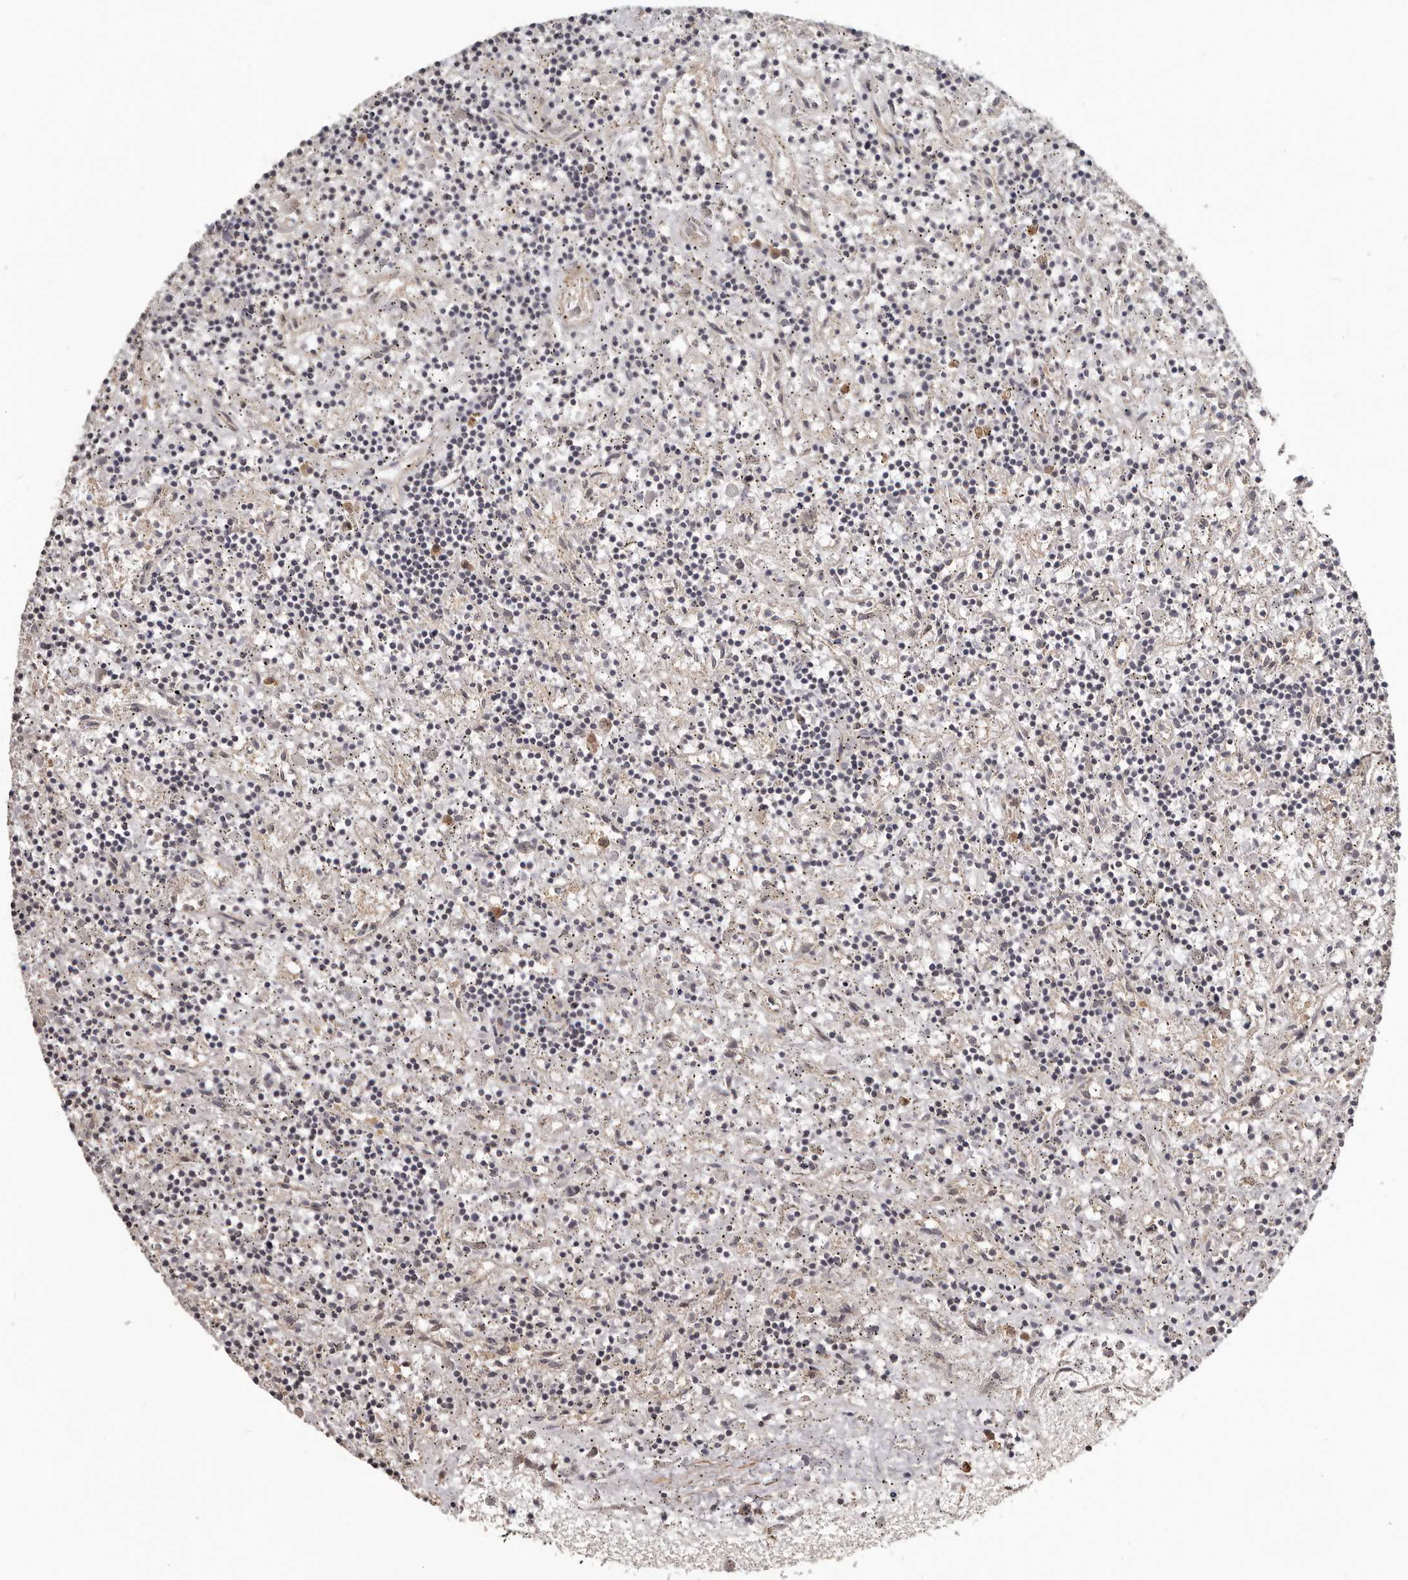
{"staining": {"intensity": "negative", "quantity": "none", "location": "none"}, "tissue": "lymphoma", "cell_type": "Tumor cells", "image_type": "cancer", "snomed": [{"axis": "morphology", "description": "Malignant lymphoma, non-Hodgkin's type, Low grade"}, {"axis": "topography", "description": "Spleen"}], "caption": "Immunohistochemistry (IHC) image of neoplastic tissue: human low-grade malignant lymphoma, non-Hodgkin's type stained with DAB demonstrates no significant protein positivity in tumor cells.", "gene": "ZFP14", "patient": {"sex": "male", "age": 76}}